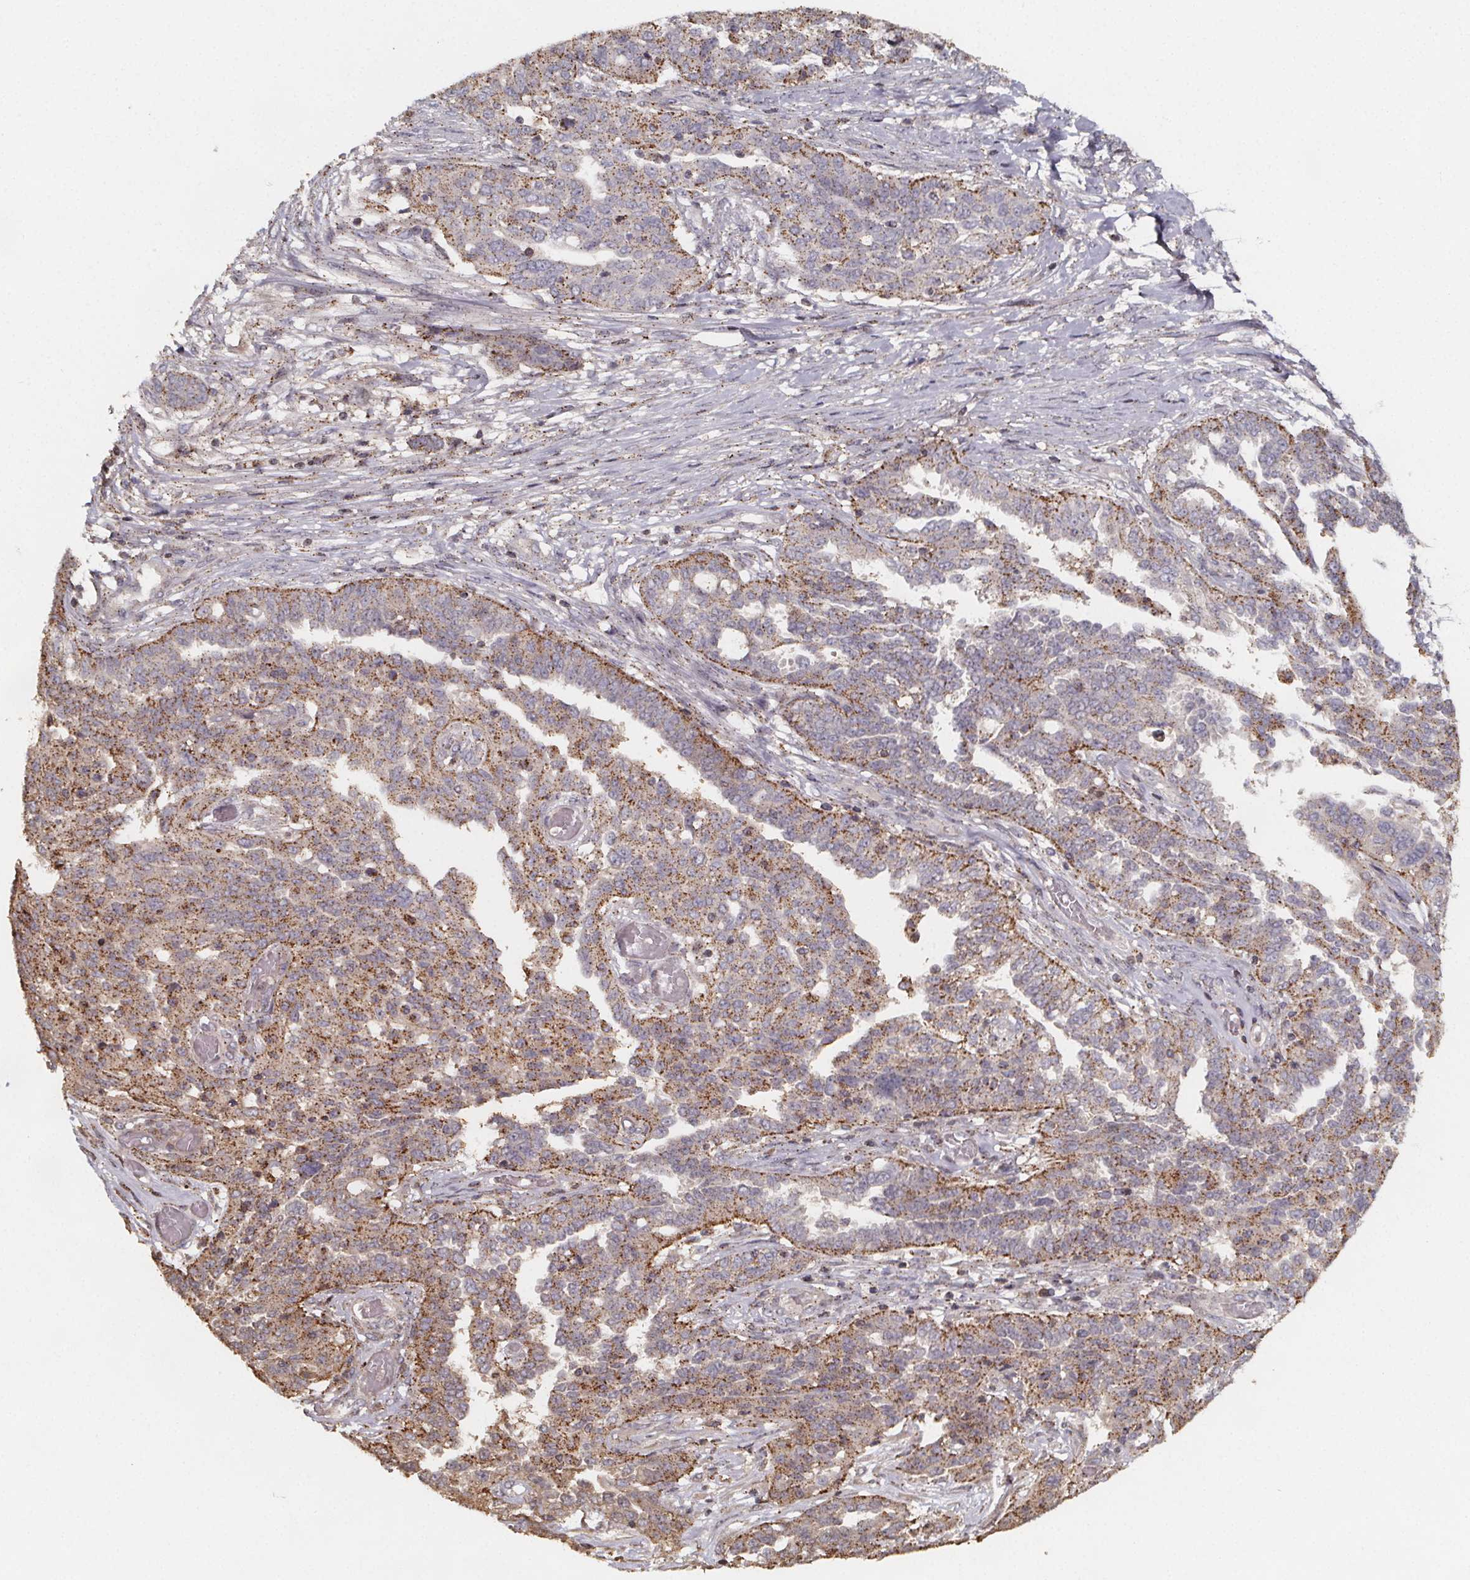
{"staining": {"intensity": "moderate", "quantity": "25%-75%", "location": "cytoplasmic/membranous"}, "tissue": "ovarian cancer", "cell_type": "Tumor cells", "image_type": "cancer", "snomed": [{"axis": "morphology", "description": "Cystadenocarcinoma, serous, NOS"}, {"axis": "topography", "description": "Ovary"}], "caption": "Immunohistochemistry micrograph of human serous cystadenocarcinoma (ovarian) stained for a protein (brown), which reveals medium levels of moderate cytoplasmic/membranous staining in approximately 25%-75% of tumor cells.", "gene": "ZNF879", "patient": {"sex": "female", "age": 67}}